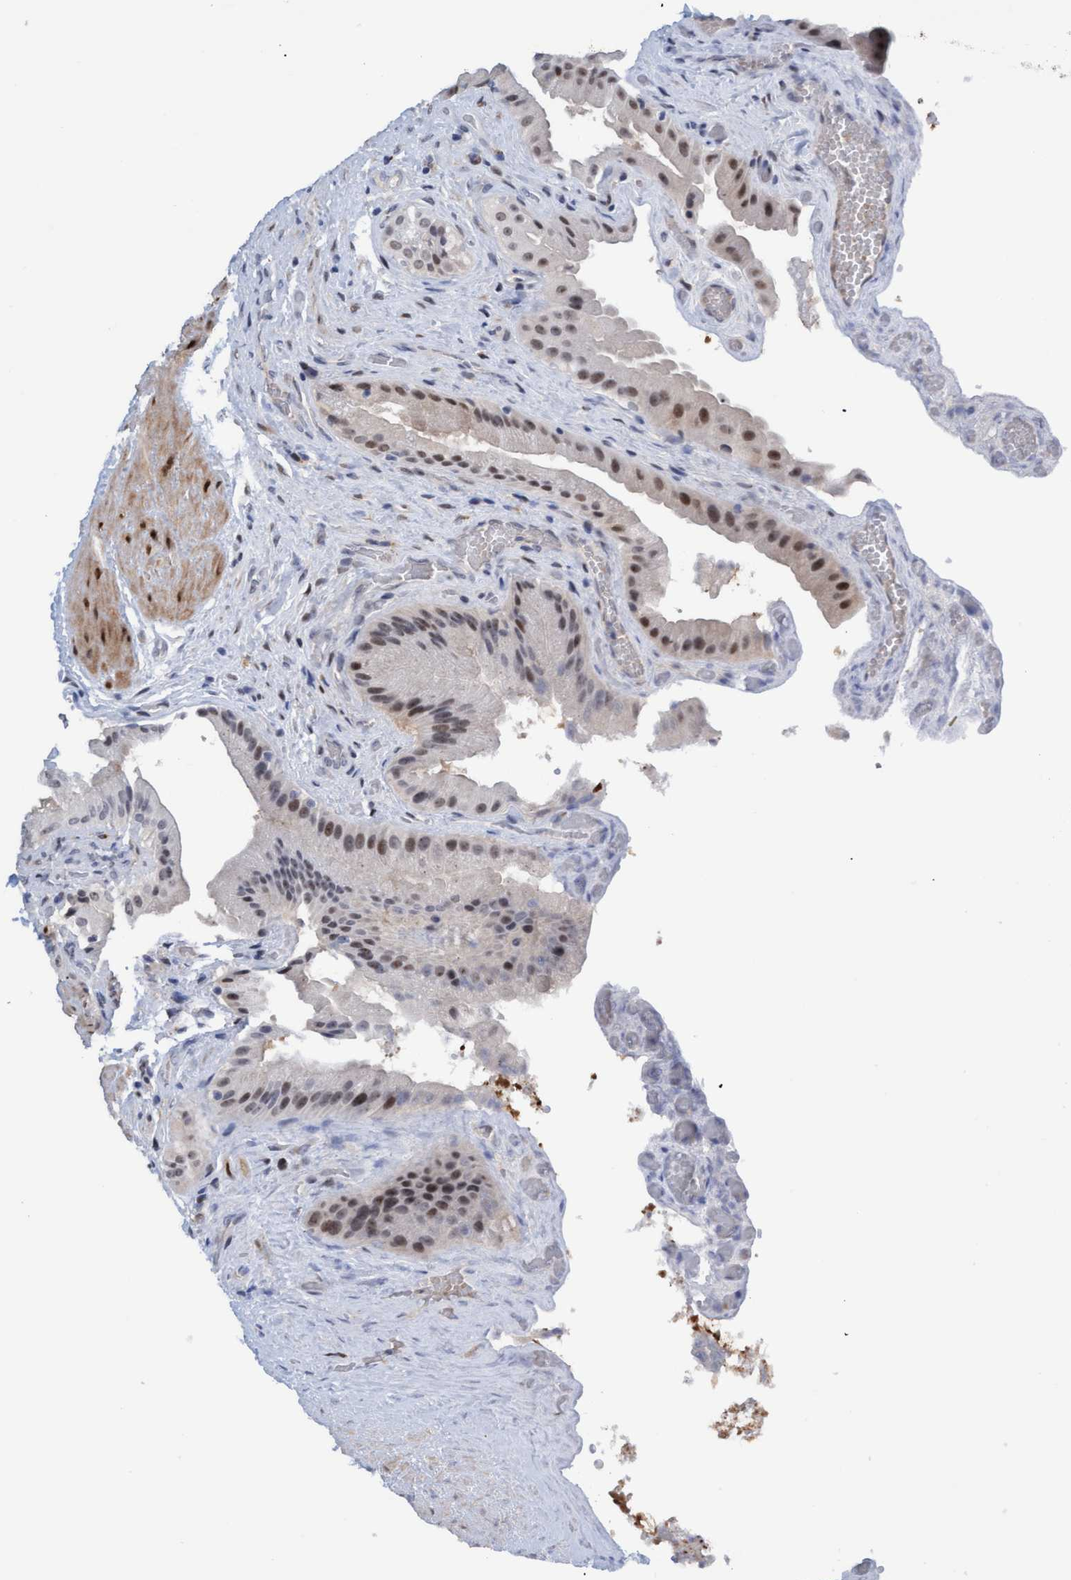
{"staining": {"intensity": "moderate", "quantity": "25%-75%", "location": "nuclear"}, "tissue": "gallbladder", "cell_type": "Glandular cells", "image_type": "normal", "snomed": [{"axis": "morphology", "description": "Normal tissue, NOS"}, {"axis": "topography", "description": "Gallbladder"}], "caption": "Immunohistochemistry (IHC) staining of normal gallbladder, which exhibits medium levels of moderate nuclear positivity in approximately 25%-75% of glandular cells indicating moderate nuclear protein expression. The staining was performed using DAB (3,3'-diaminobenzidine) (brown) for protein detection and nuclei were counterstained in hematoxylin (blue).", "gene": "PINX1", "patient": {"sex": "male", "age": 49}}